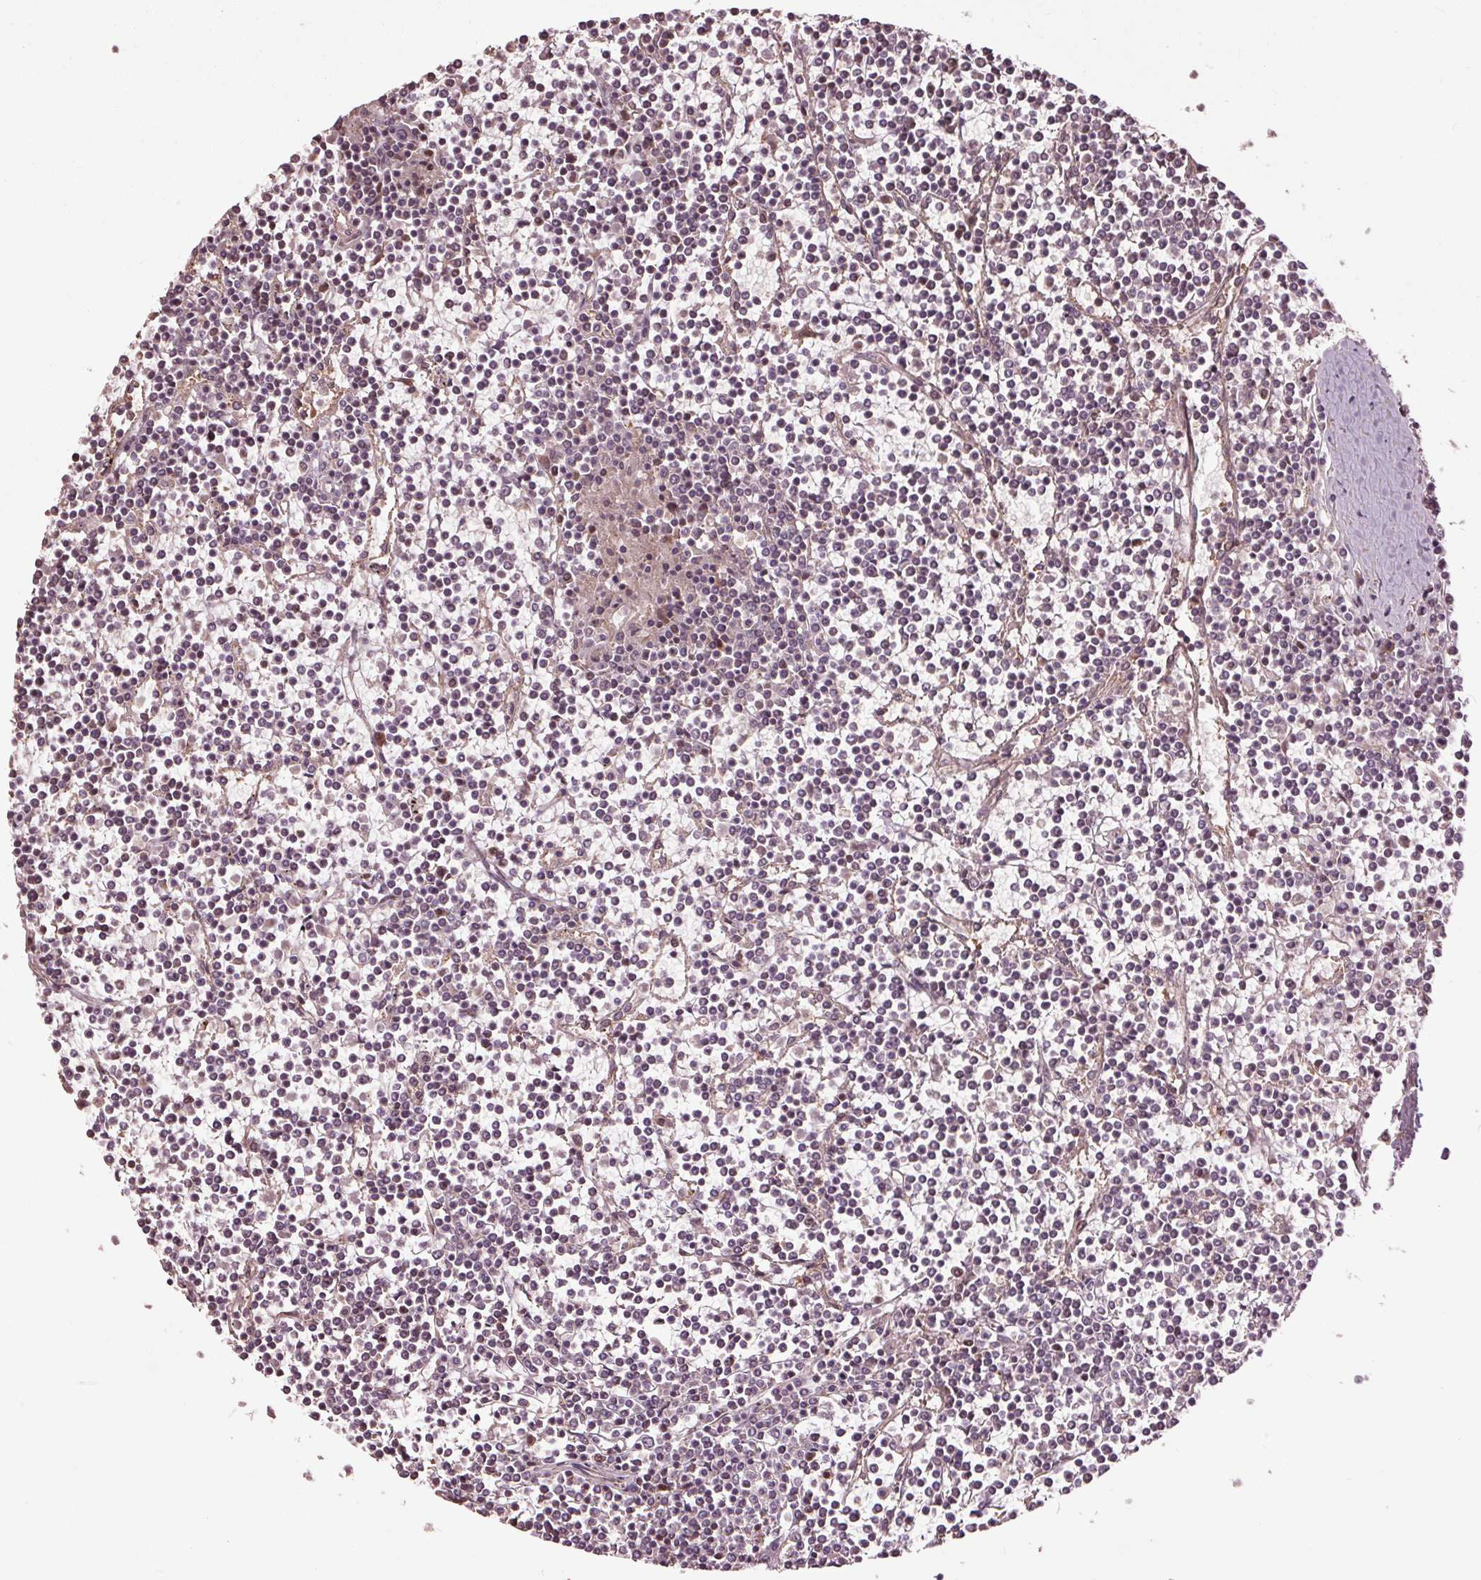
{"staining": {"intensity": "negative", "quantity": "none", "location": "none"}, "tissue": "lymphoma", "cell_type": "Tumor cells", "image_type": "cancer", "snomed": [{"axis": "morphology", "description": "Malignant lymphoma, non-Hodgkin's type, Low grade"}, {"axis": "topography", "description": "Spleen"}], "caption": "This is a micrograph of immunohistochemistry (IHC) staining of lymphoma, which shows no staining in tumor cells. (DAB immunohistochemistry (IHC) with hematoxylin counter stain).", "gene": "CEP95", "patient": {"sex": "female", "age": 19}}